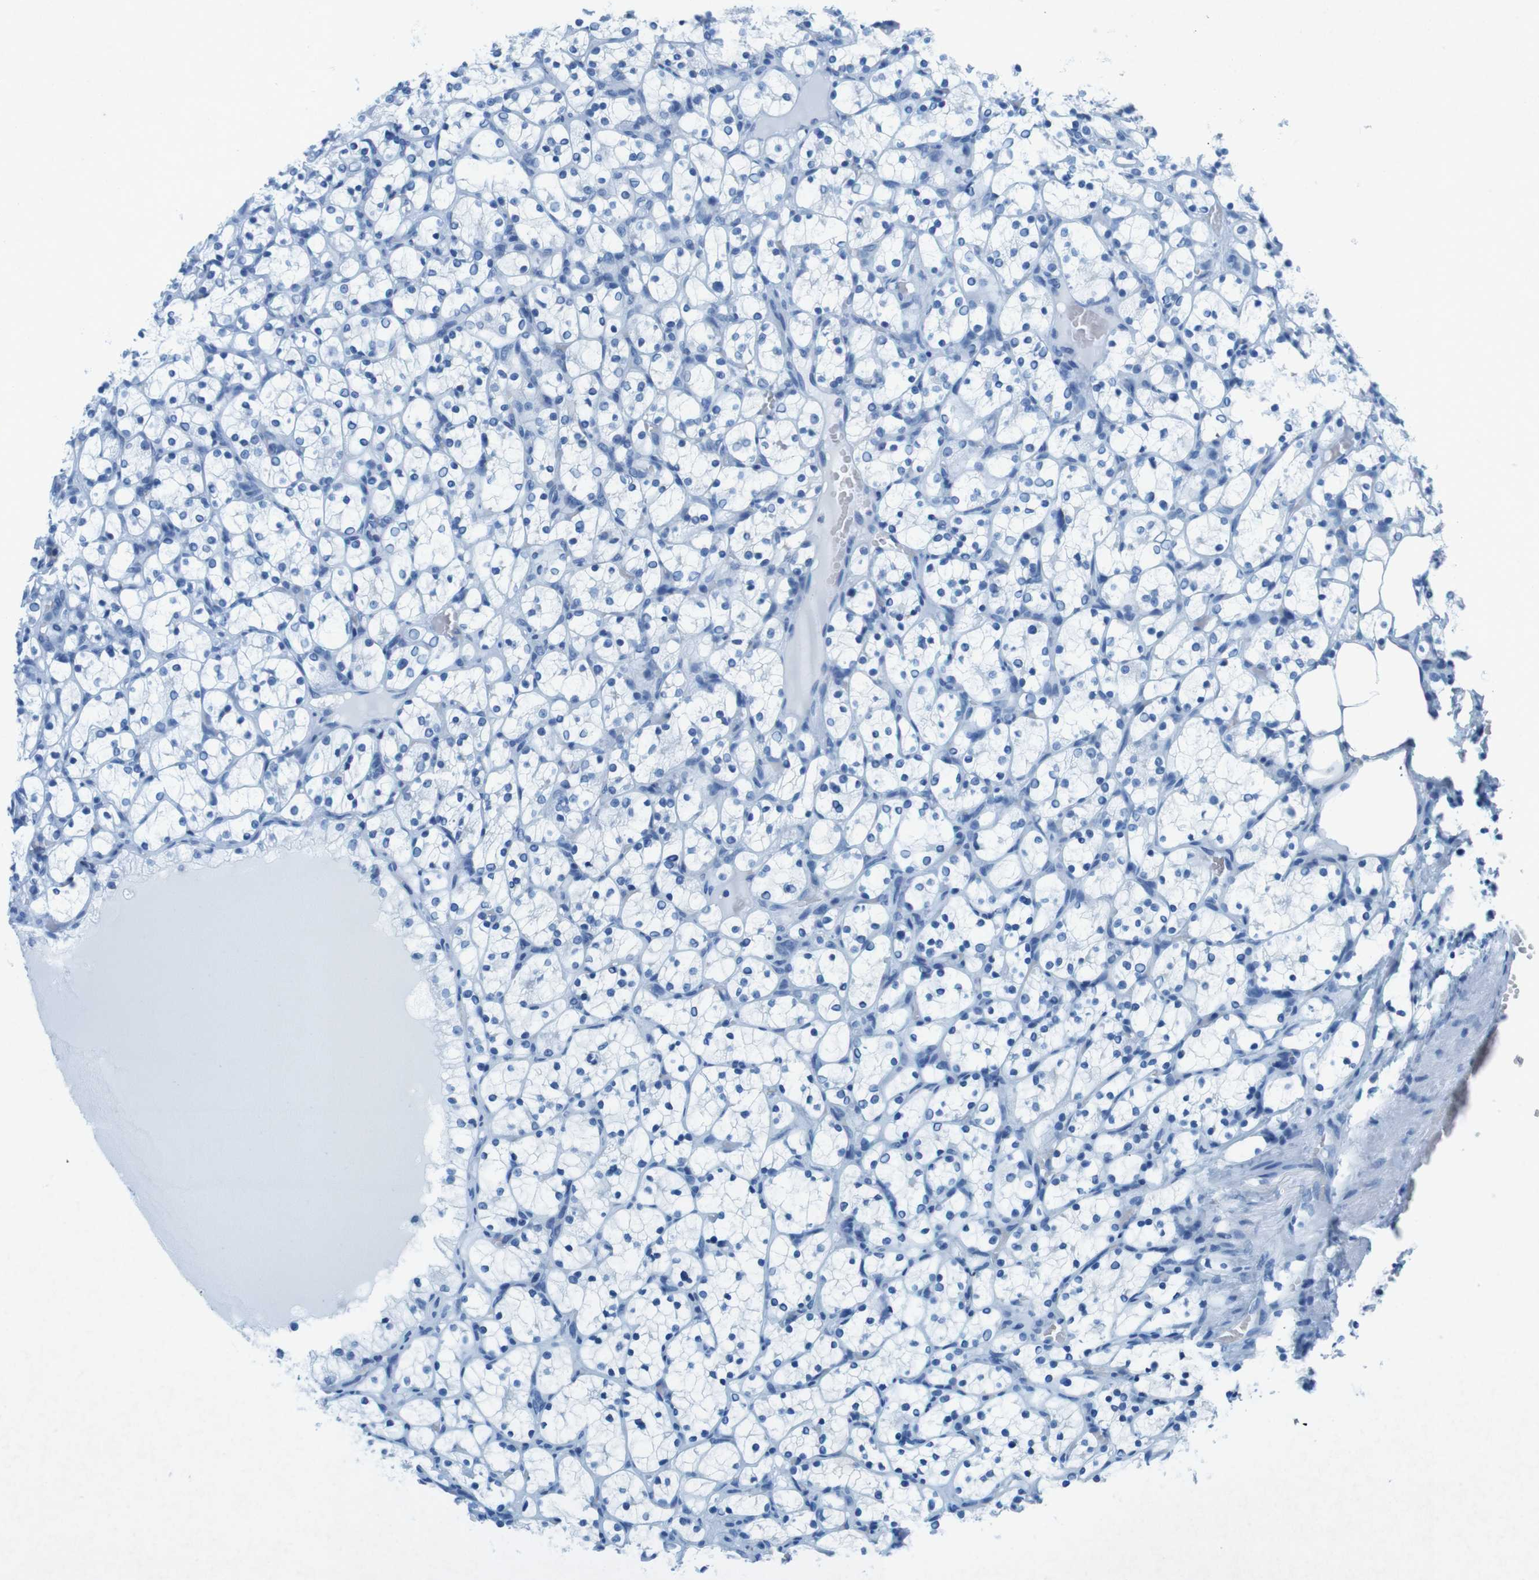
{"staining": {"intensity": "negative", "quantity": "none", "location": "none"}, "tissue": "renal cancer", "cell_type": "Tumor cells", "image_type": "cancer", "snomed": [{"axis": "morphology", "description": "Adenocarcinoma, NOS"}, {"axis": "topography", "description": "Kidney"}], "caption": "Tumor cells are negative for brown protein staining in renal adenocarcinoma. The staining was performed using DAB (3,3'-diaminobenzidine) to visualize the protein expression in brown, while the nuclei were stained in blue with hematoxylin (Magnification: 20x).", "gene": "CTAG1B", "patient": {"sex": "female", "age": 69}}